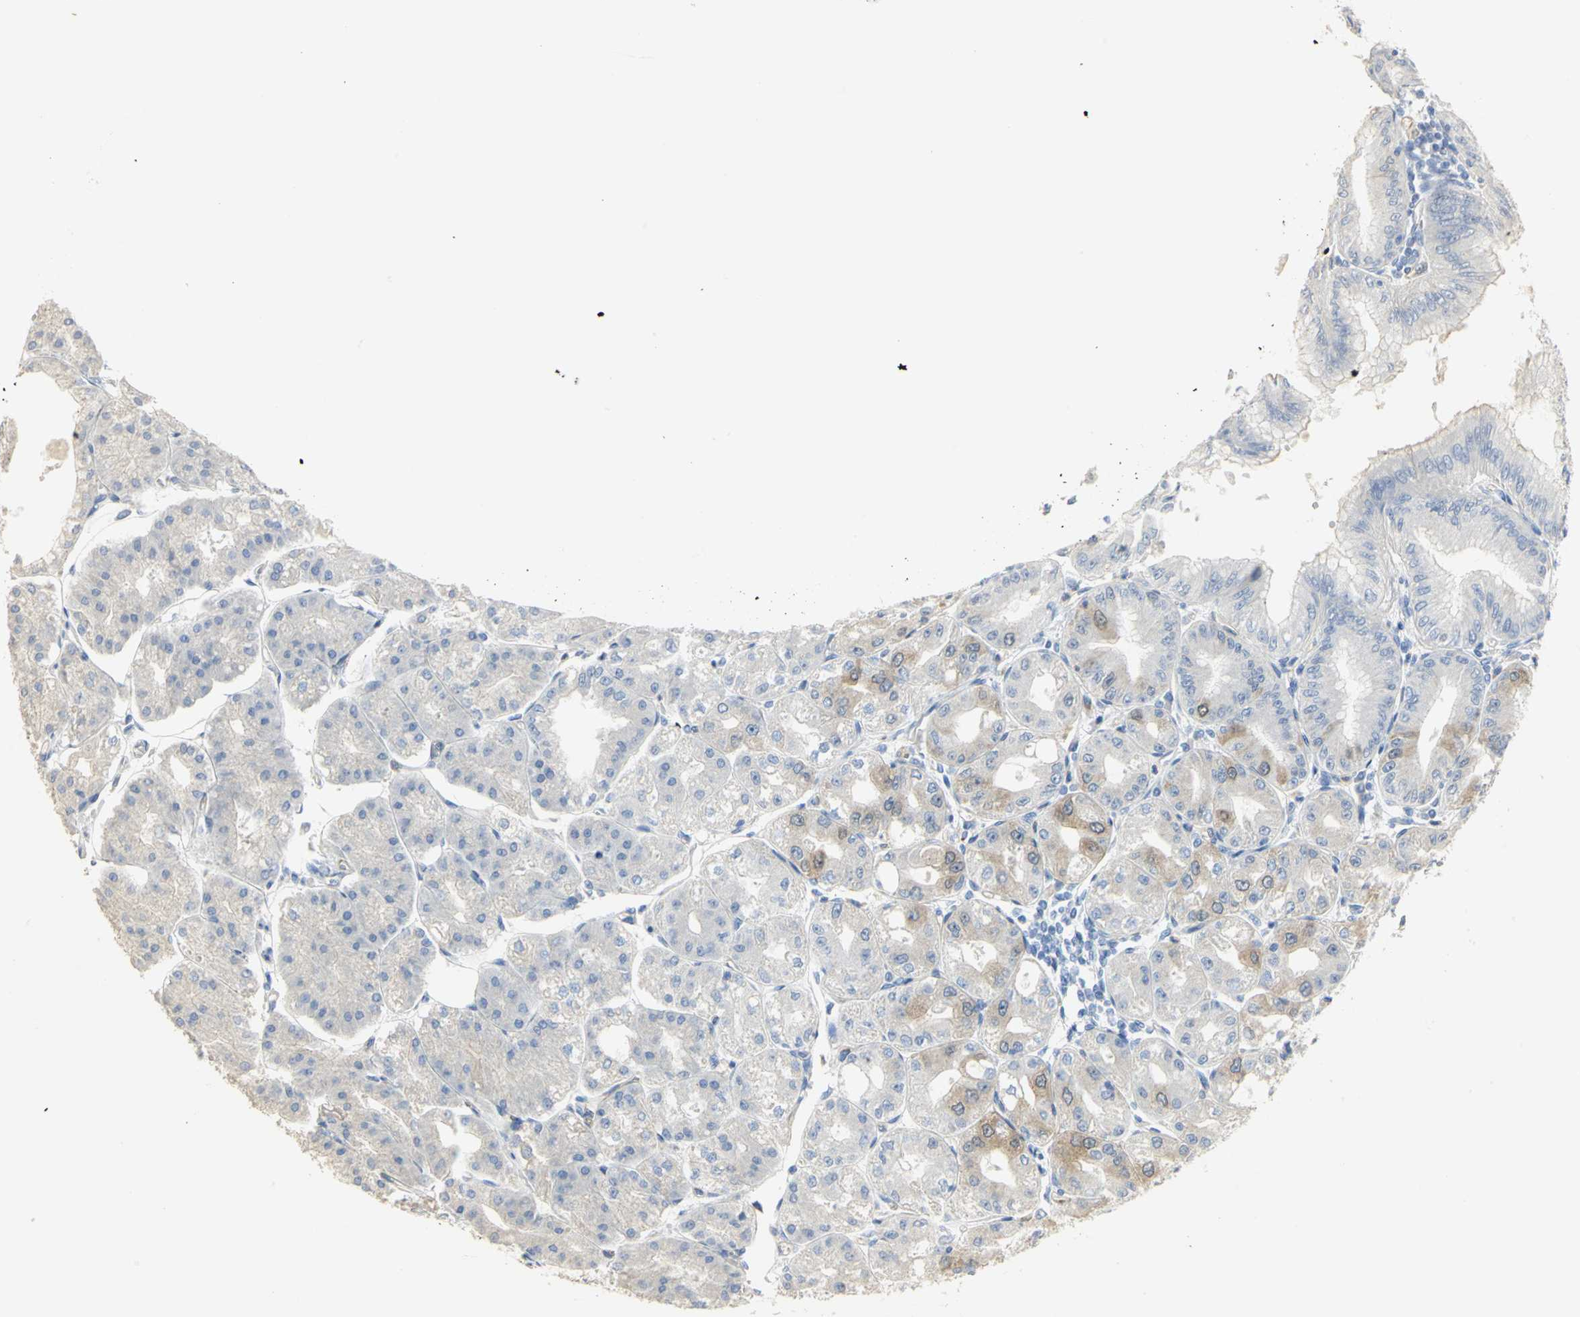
{"staining": {"intensity": "moderate", "quantity": "<25%", "location": "cytoplasmic/membranous"}, "tissue": "stomach", "cell_type": "Glandular cells", "image_type": "normal", "snomed": [{"axis": "morphology", "description": "Normal tissue, NOS"}, {"axis": "topography", "description": "Stomach, lower"}], "caption": "Immunohistochemical staining of normal stomach shows low levels of moderate cytoplasmic/membranous expression in about <25% of glandular cells. The staining was performed using DAB to visualize the protein expression in brown, while the nuclei were stained in blue with hematoxylin (Magnification: 20x).", "gene": "DLGAP5", "patient": {"sex": "male", "age": 71}}